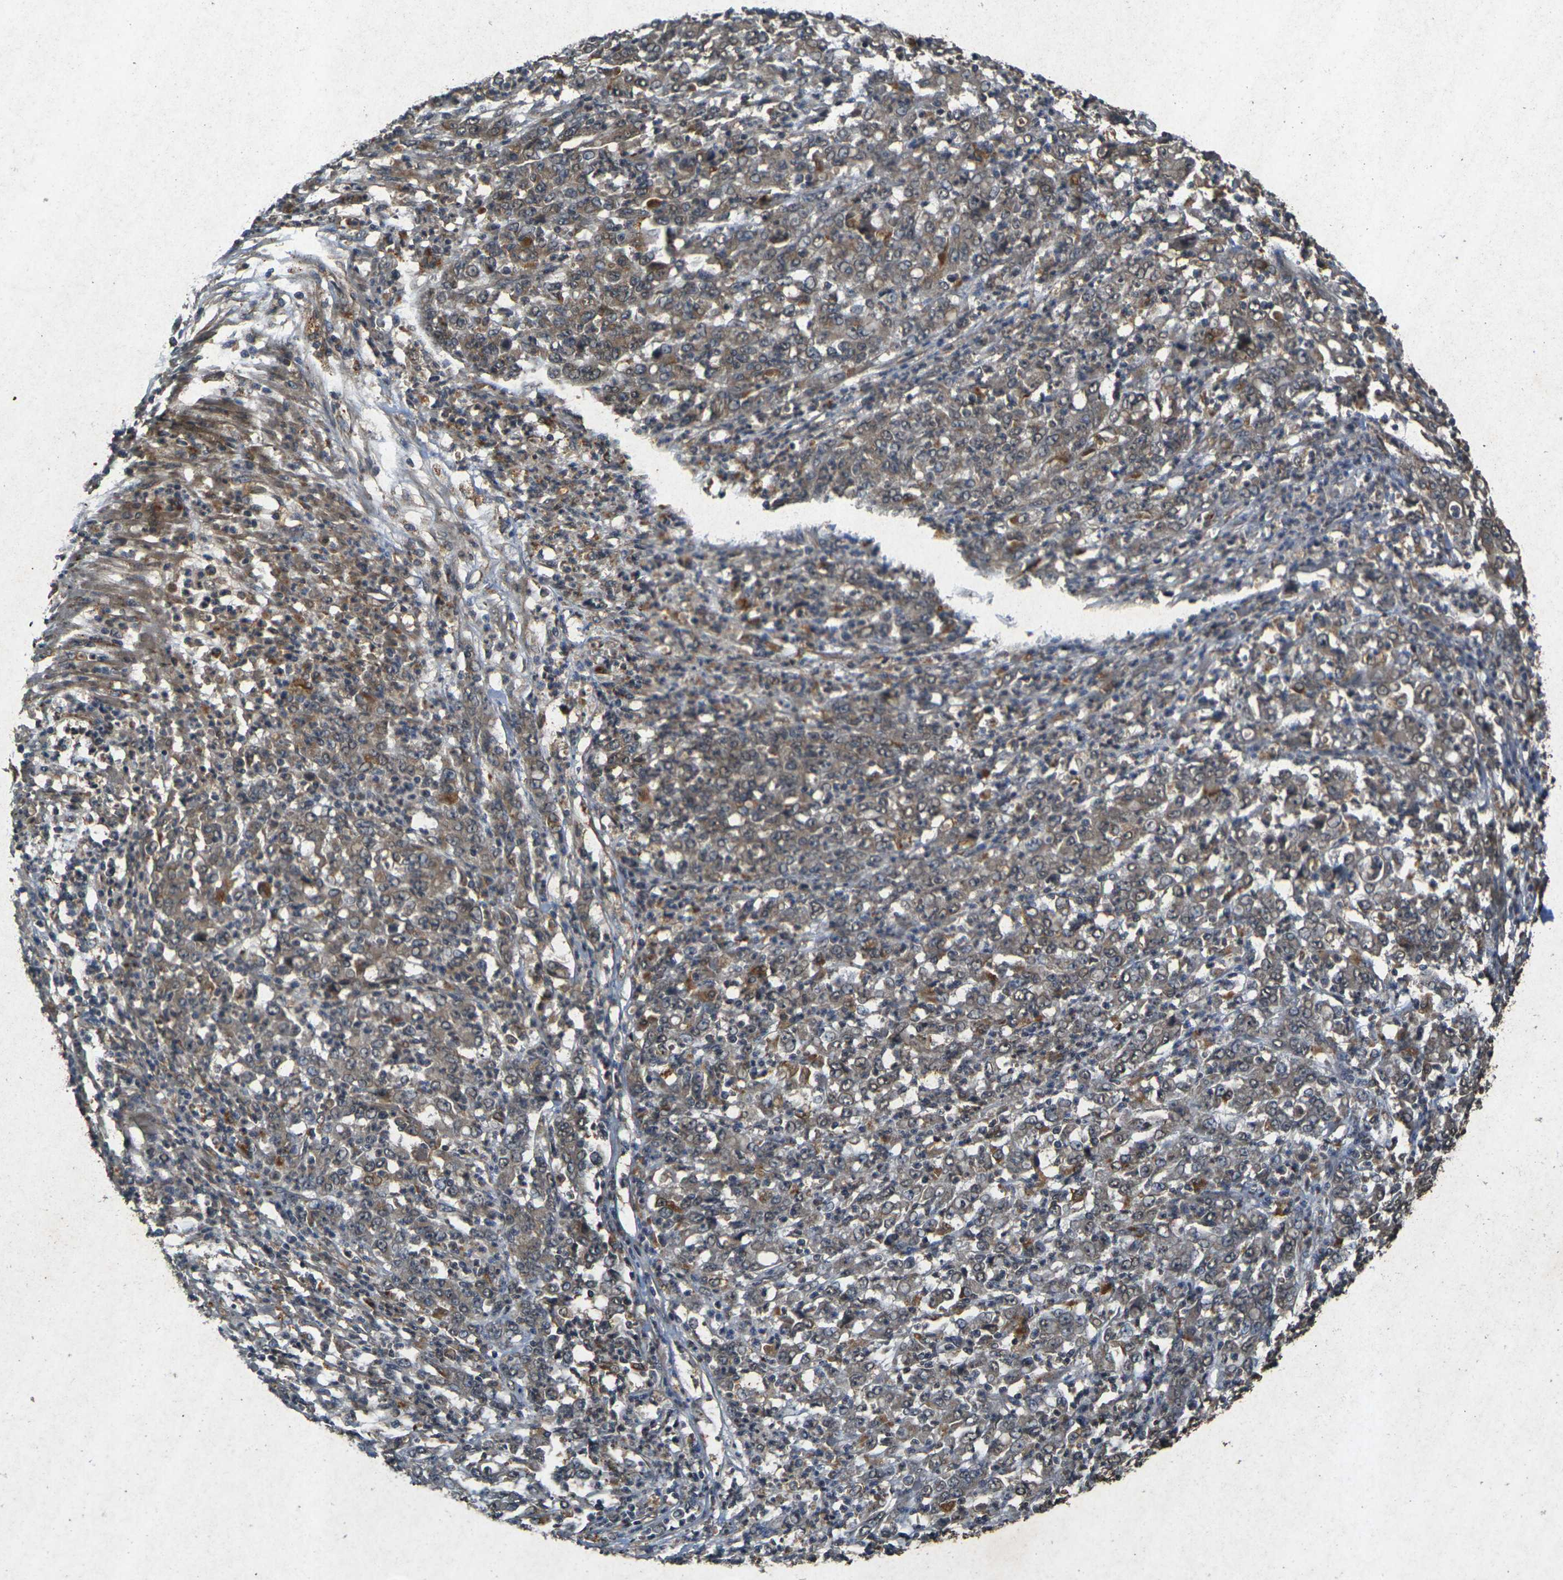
{"staining": {"intensity": "moderate", "quantity": ">75%", "location": "cytoplasmic/membranous"}, "tissue": "stomach cancer", "cell_type": "Tumor cells", "image_type": "cancer", "snomed": [{"axis": "morphology", "description": "Adenocarcinoma, NOS"}, {"axis": "topography", "description": "Stomach, lower"}], "caption": "Immunohistochemical staining of human stomach cancer (adenocarcinoma) displays medium levels of moderate cytoplasmic/membranous protein expression in about >75% of tumor cells. (Stains: DAB in brown, nuclei in blue, Microscopy: brightfield microscopy at high magnification).", "gene": "RGMA", "patient": {"sex": "female", "age": 71}}